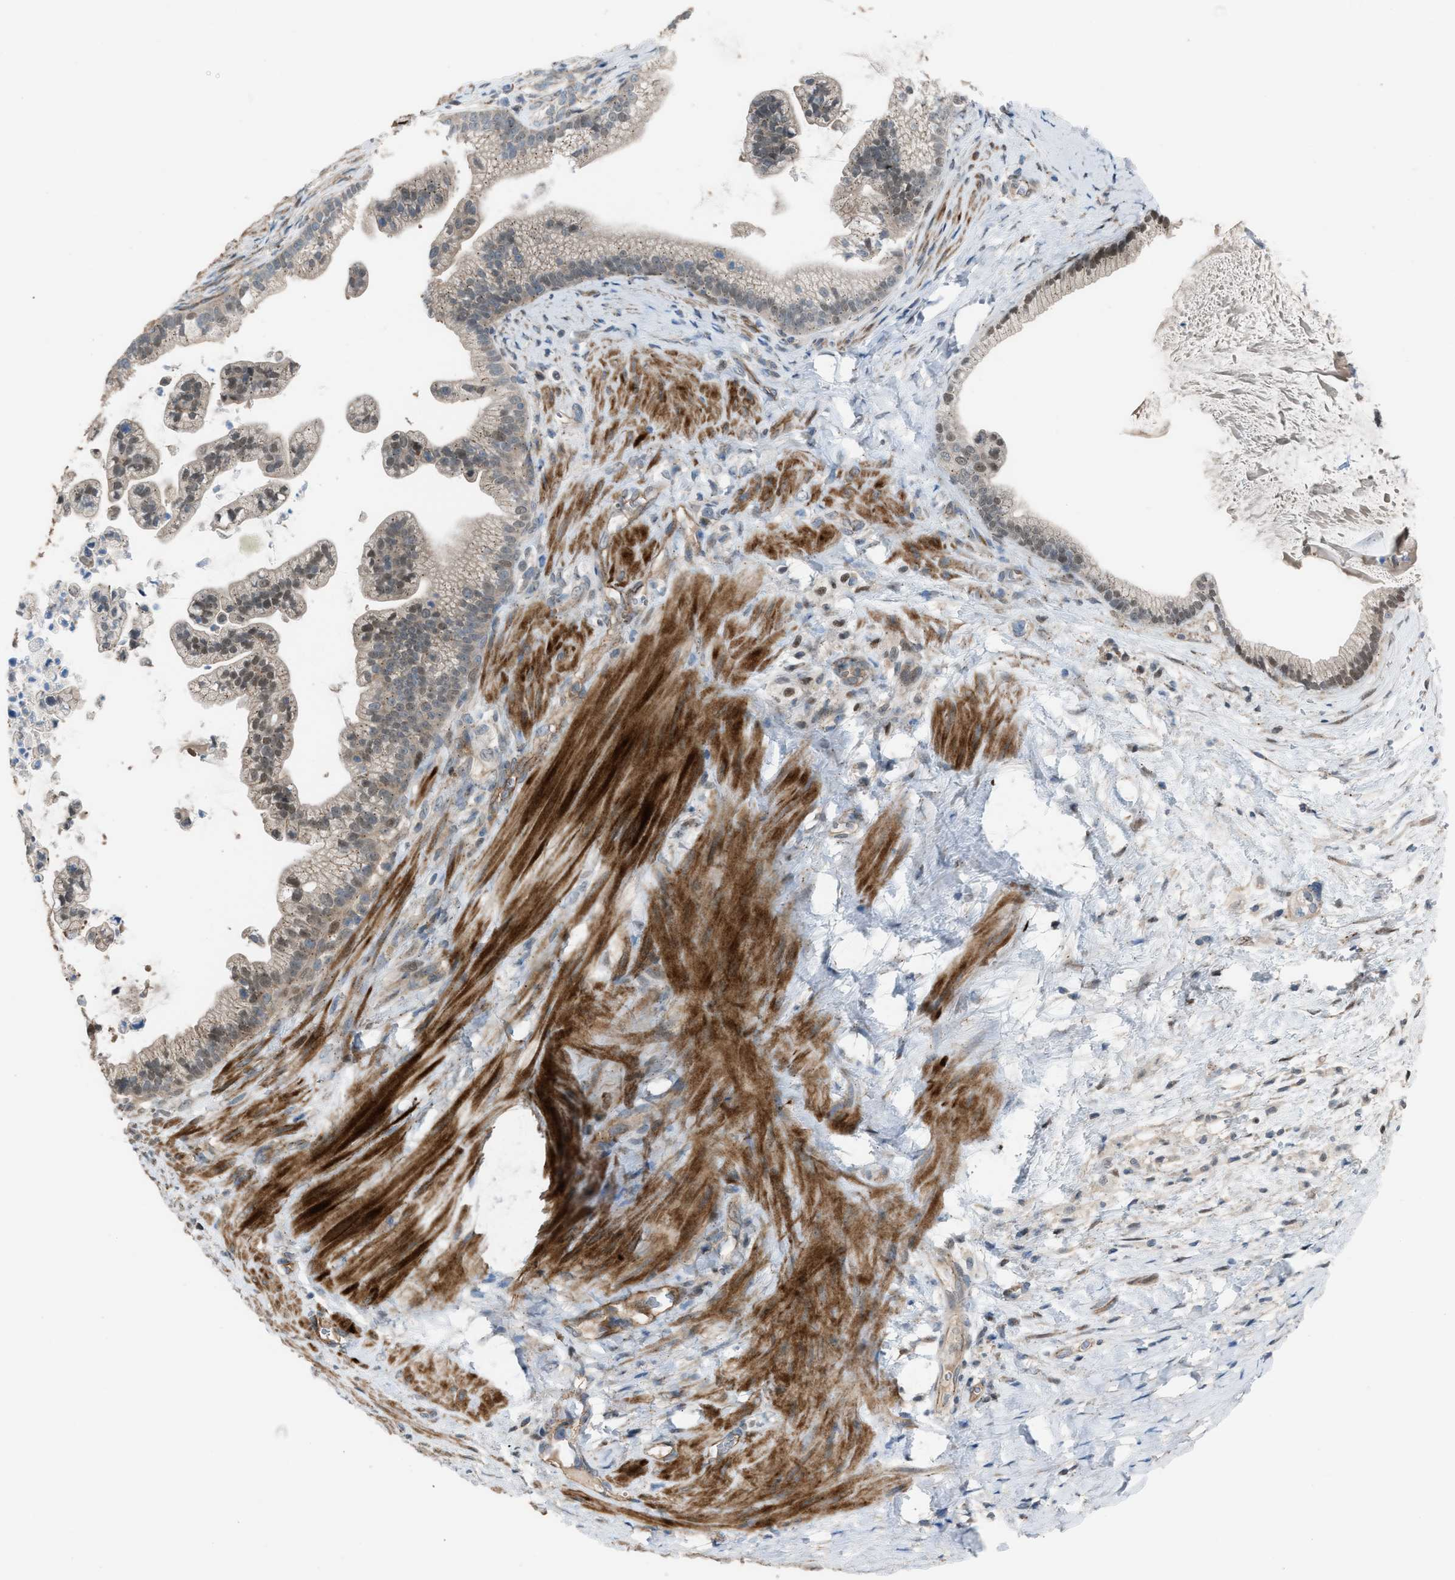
{"staining": {"intensity": "moderate", "quantity": "25%-75%", "location": "nuclear"}, "tissue": "pancreatic cancer", "cell_type": "Tumor cells", "image_type": "cancer", "snomed": [{"axis": "morphology", "description": "Adenocarcinoma, NOS"}, {"axis": "topography", "description": "Pancreas"}], "caption": "A histopathology image of human pancreatic cancer (adenocarcinoma) stained for a protein demonstrates moderate nuclear brown staining in tumor cells.", "gene": "CRTC1", "patient": {"sex": "male", "age": 69}}